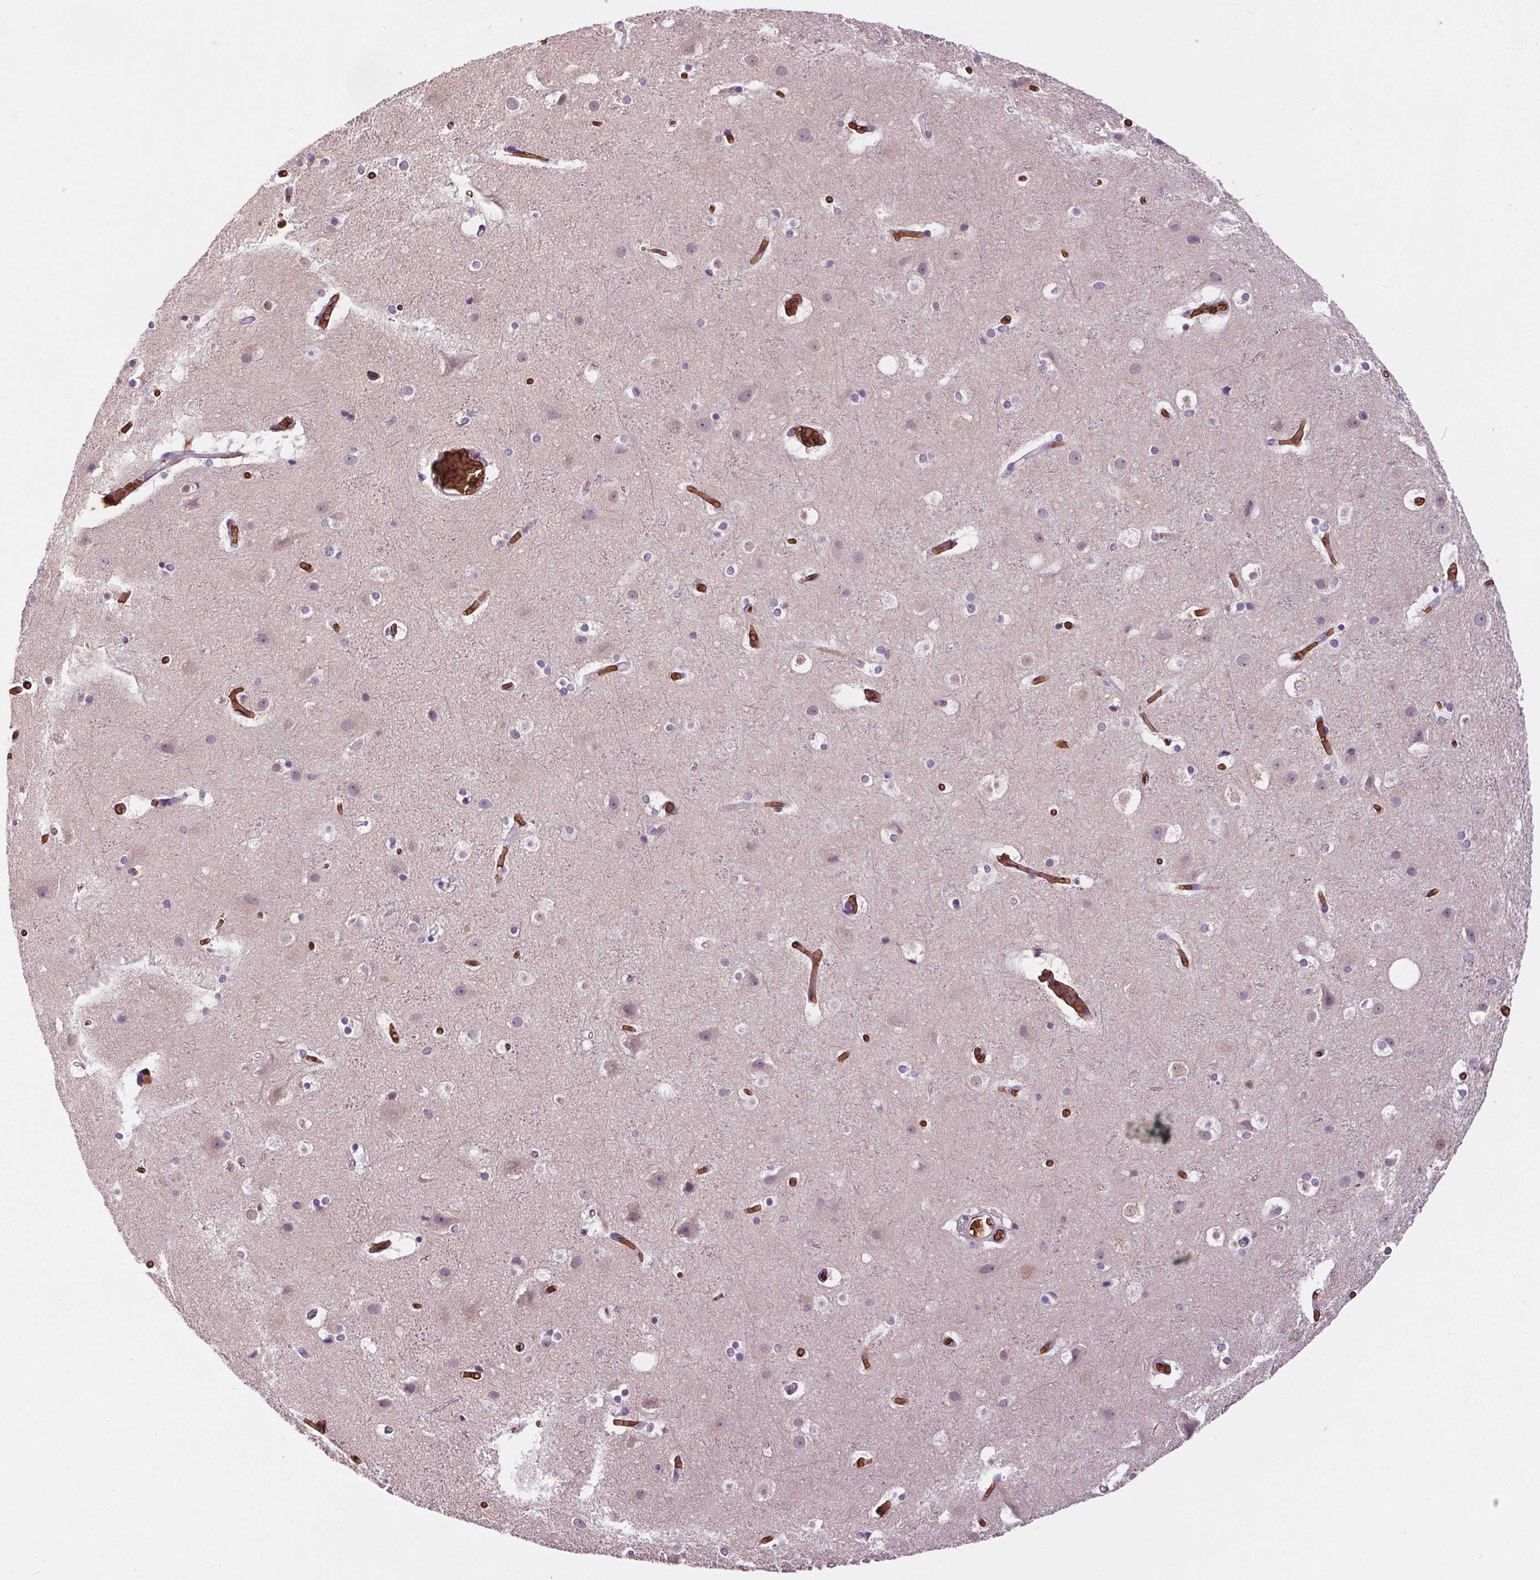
{"staining": {"intensity": "negative", "quantity": "none", "location": "none"}, "tissue": "cerebral cortex", "cell_type": "Endothelial cells", "image_type": "normal", "snomed": [{"axis": "morphology", "description": "Normal tissue, NOS"}, {"axis": "topography", "description": "Cerebral cortex"}], "caption": "This is an IHC photomicrograph of benign human cerebral cortex. There is no staining in endothelial cells.", "gene": "SLC4A1", "patient": {"sex": "female", "age": 52}}